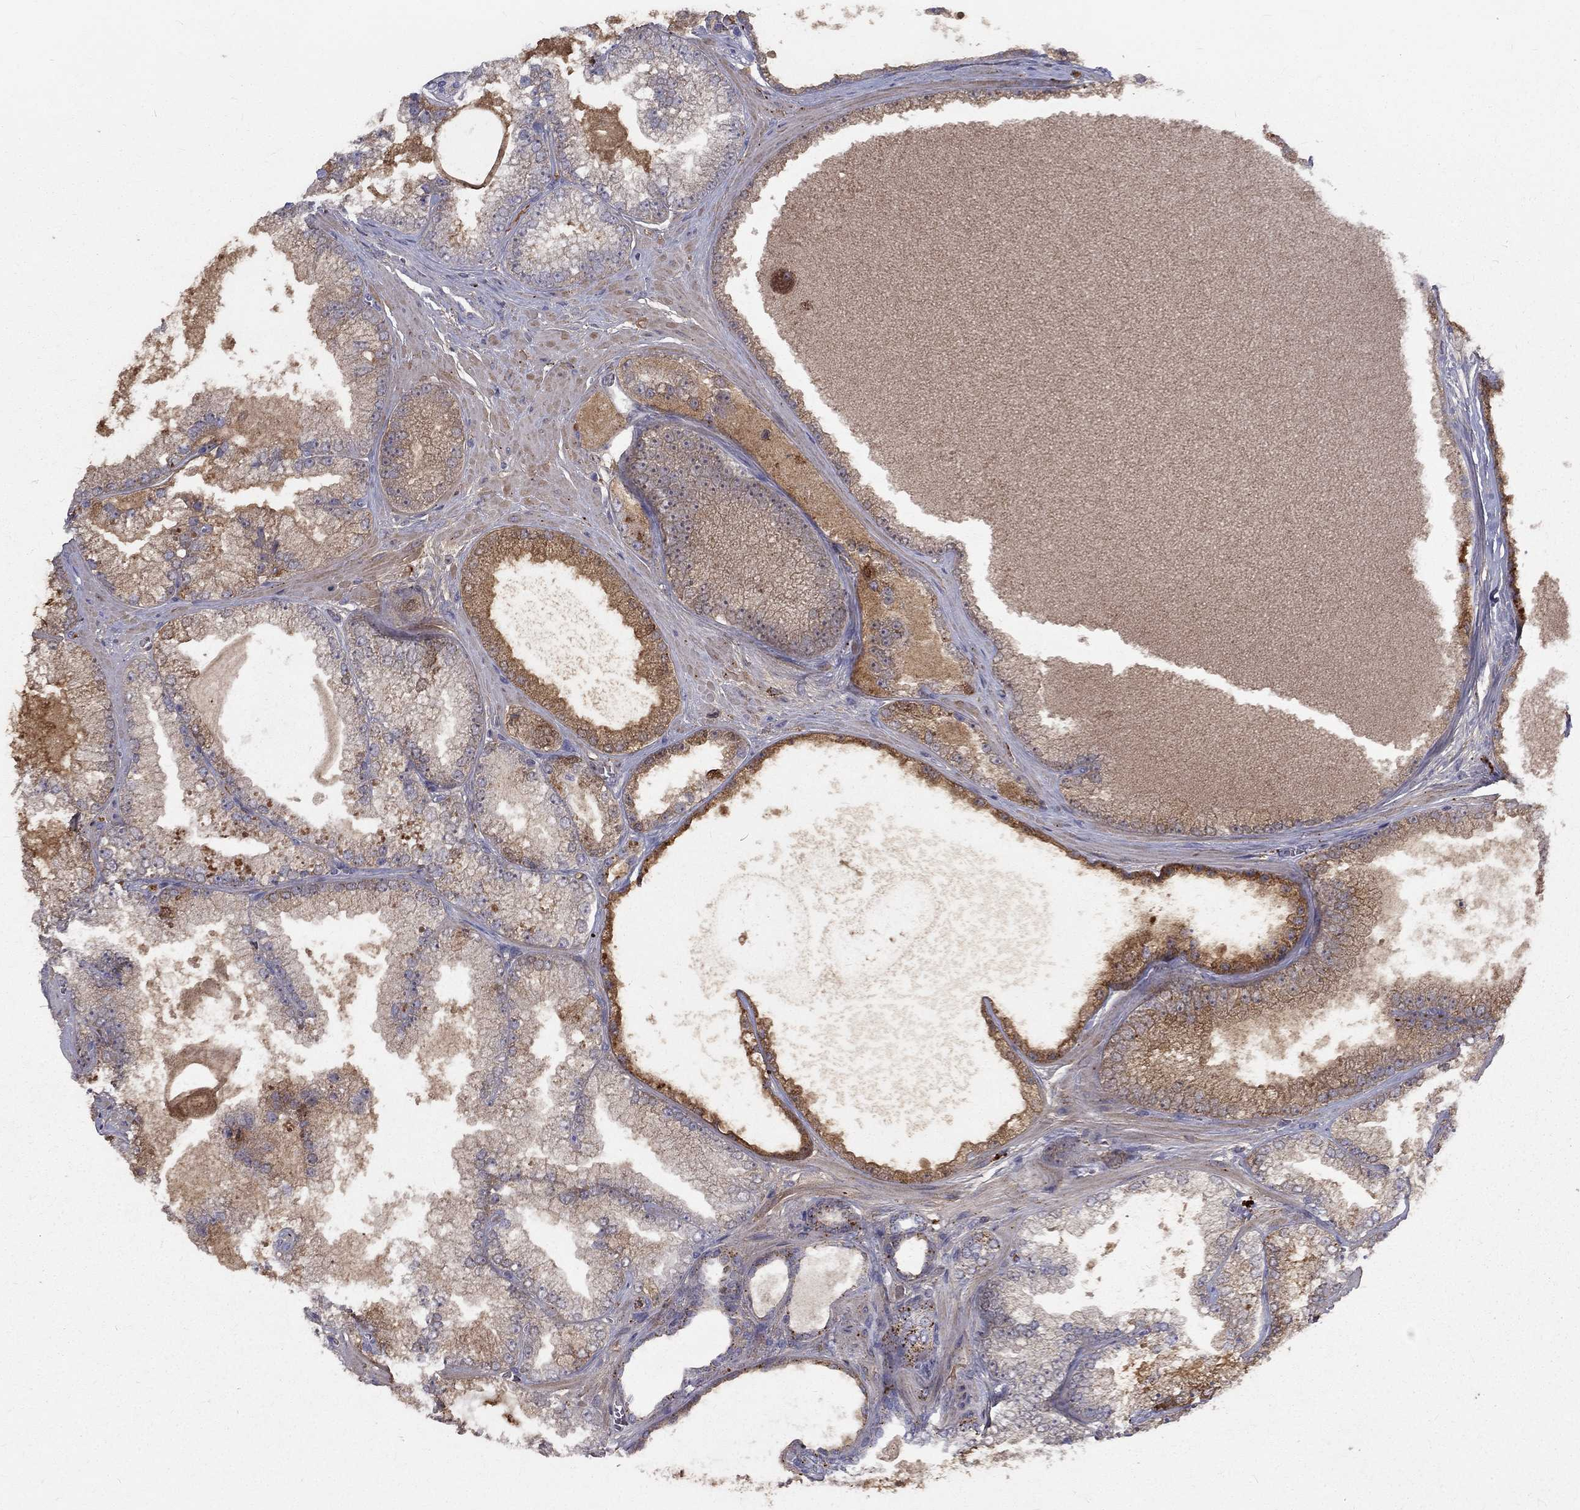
{"staining": {"intensity": "moderate", "quantity": "25%-75%", "location": "cytoplasmic/membranous"}, "tissue": "prostate cancer", "cell_type": "Tumor cells", "image_type": "cancer", "snomed": [{"axis": "morphology", "description": "Adenocarcinoma, Low grade"}, {"axis": "topography", "description": "Prostate"}], "caption": "Moderate cytoplasmic/membranous staining for a protein is appreciated in approximately 25%-75% of tumor cells of prostate cancer (low-grade adenocarcinoma) using immunohistochemistry (IHC).", "gene": "EPDR1", "patient": {"sex": "male", "age": 57}}